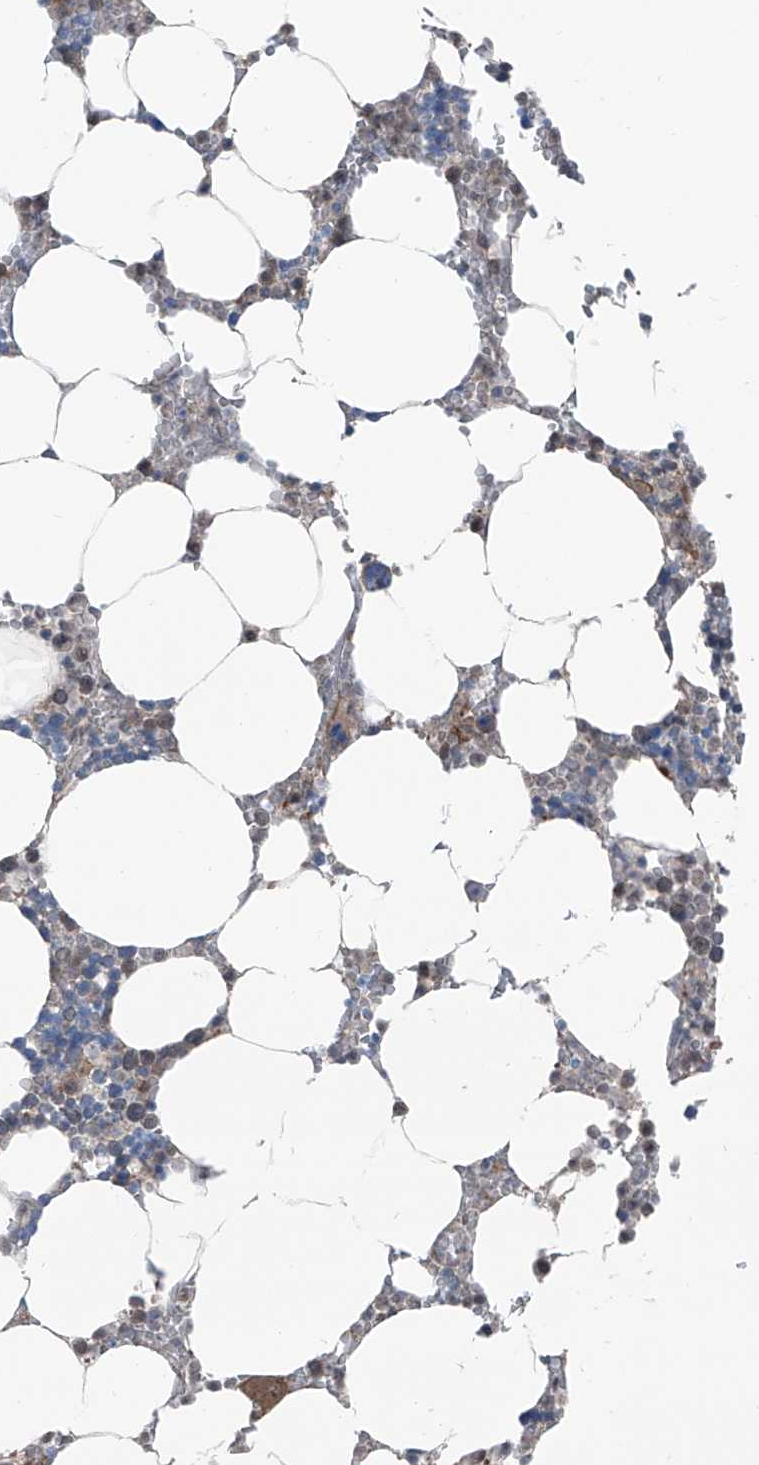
{"staining": {"intensity": "weak", "quantity": "<25%", "location": "cytoplasmic/membranous"}, "tissue": "bone marrow", "cell_type": "Hematopoietic cells", "image_type": "normal", "snomed": [{"axis": "morphology", "description": "Normal tissue, NOS"}, {"axis": "topography", "description": "Bone marrow"}], "caption": "Hematopoietic cells are negative for protein expression in normal human bone marrow. (Brightfield microscopy of DAB IHC at high magnification).", "gene": "HSPB11", "patient": {"sex": "male", "age": 70}}